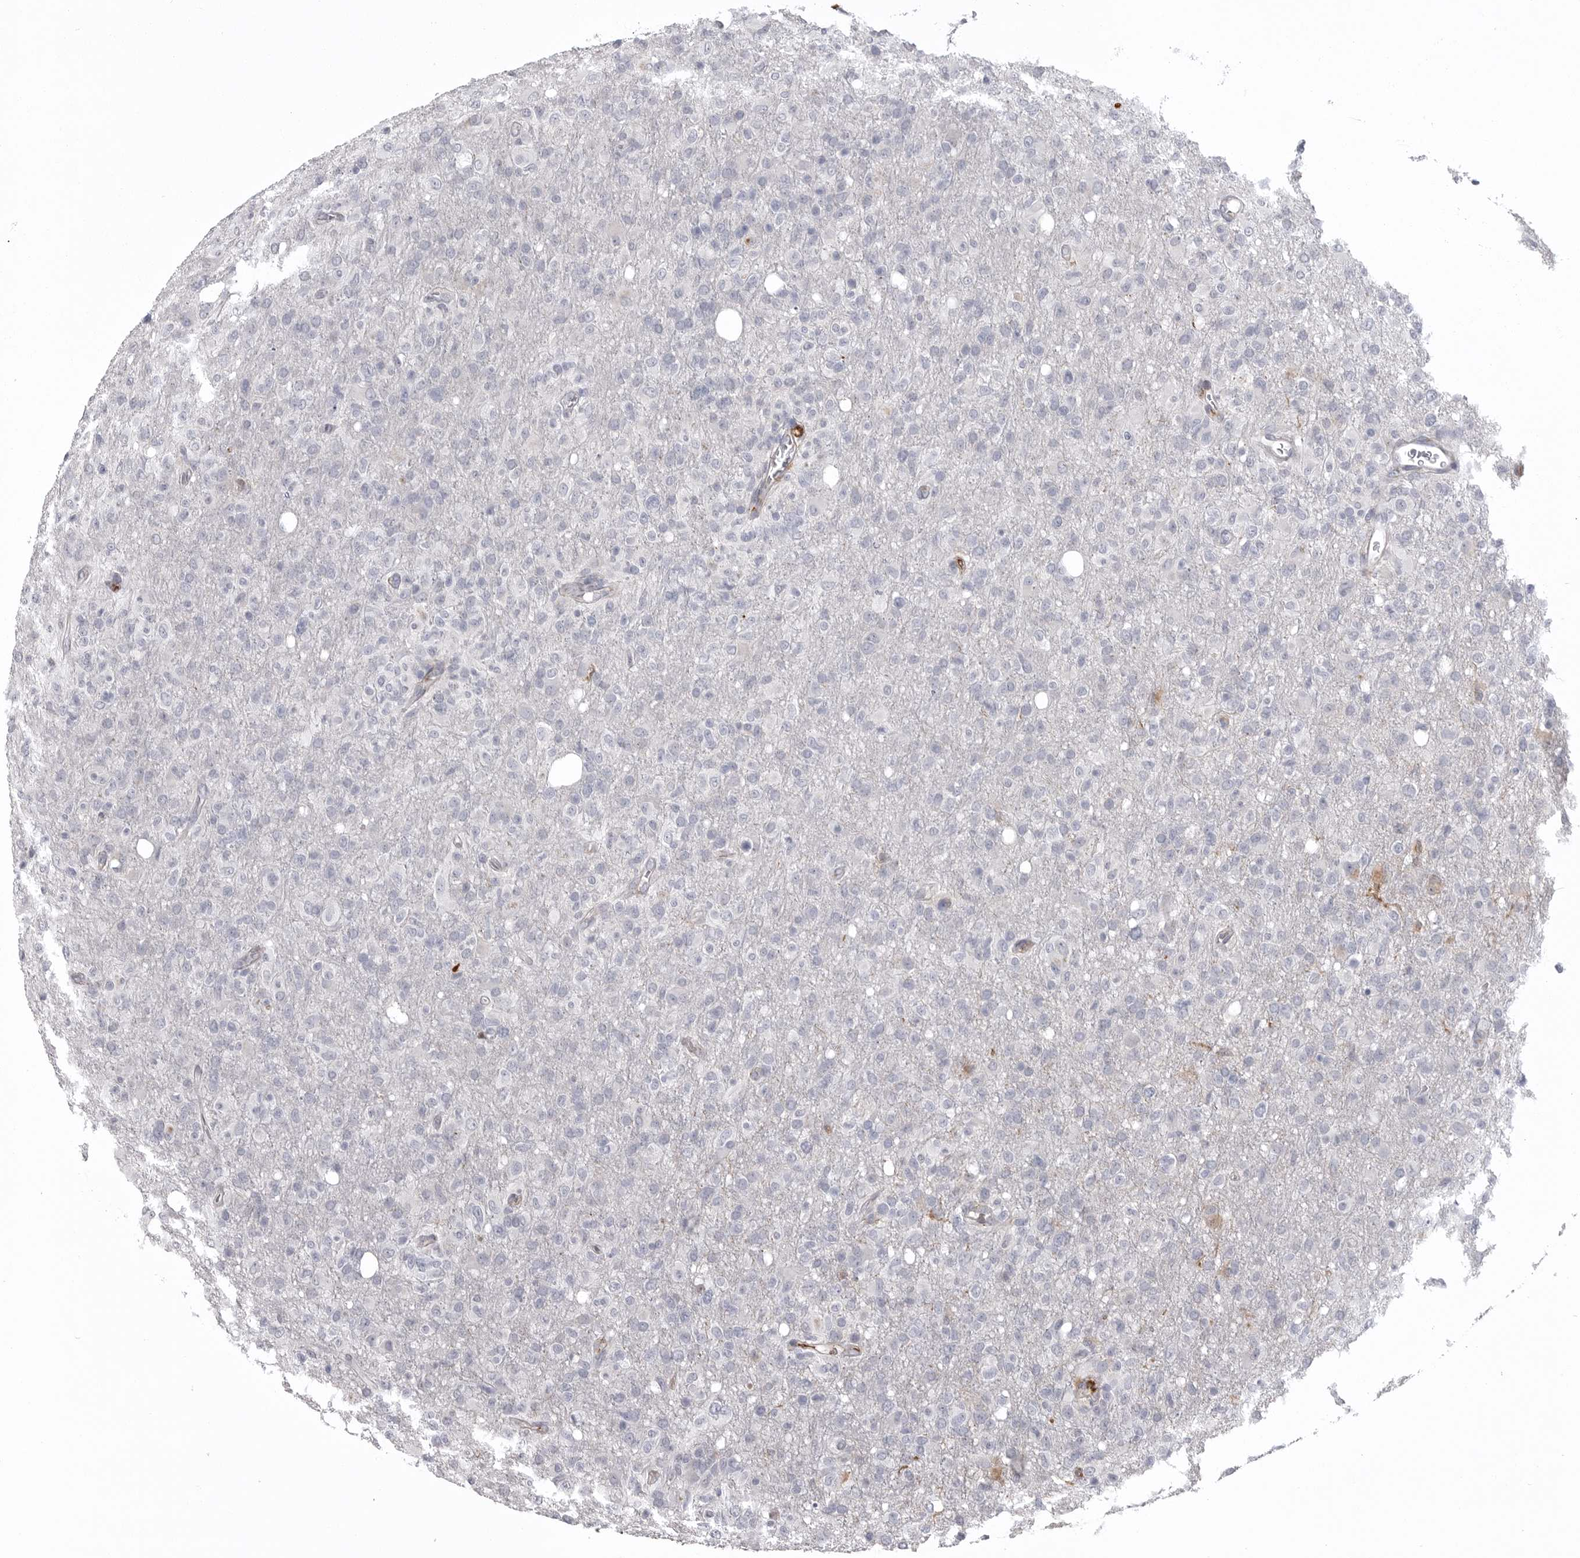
{"staining": {"intensity": "negative", "quantity": "none", "location": "none"}, "tissue": "glioma", "cell_type": "Tumor cells", "image_type": "cancer", "snomed": [{"axis": "morphology", "description": "Glioma, malignant, High grade"}, {"axis": "topography", "description": "Brain"}], "caption": "Immunohistochemistry (IHC) of malignant glioma (high-grade) exhibits no staining in tumor cells.", "gene": "SERPING1", "patient": {"sex": "female", "age": 57}}